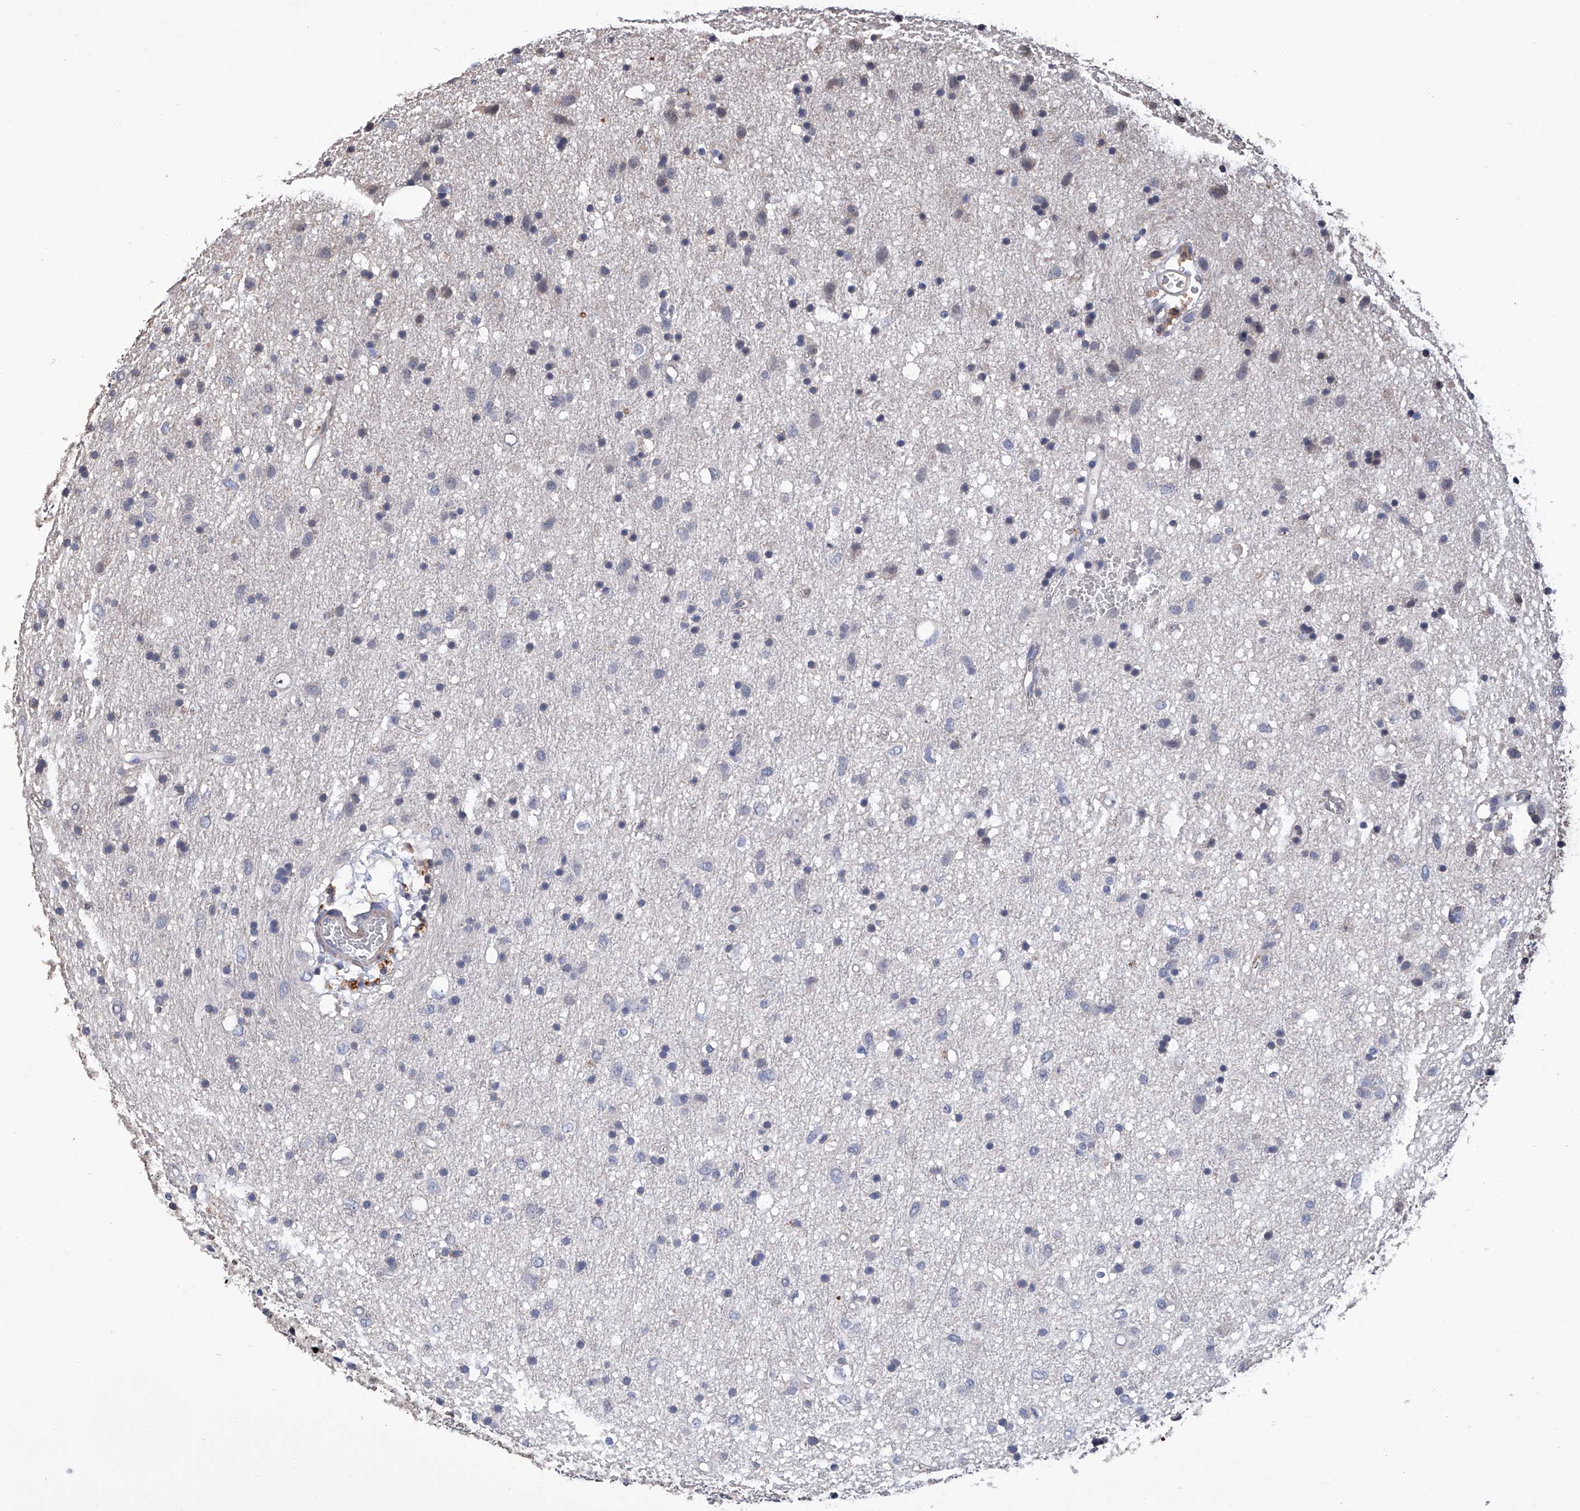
{"staining": {"intensity": "negative", "quantity": "none", "location": "none"}, "tissue": "glioma", "cell_type": "Tumor cells", "image_type": "cancer", "snomed": [{"axis": "morphology", "description": "Glioma, malignant, Low grade"}, {"axis": "topography", "description": "Brain"}], "caption": "The IHC photomicrograph has no significant positivity in tumor cells of malignant glioma (low-grade) tissue.", "gene": "GPT", "patient": {"sex": "male", "age": 77}}